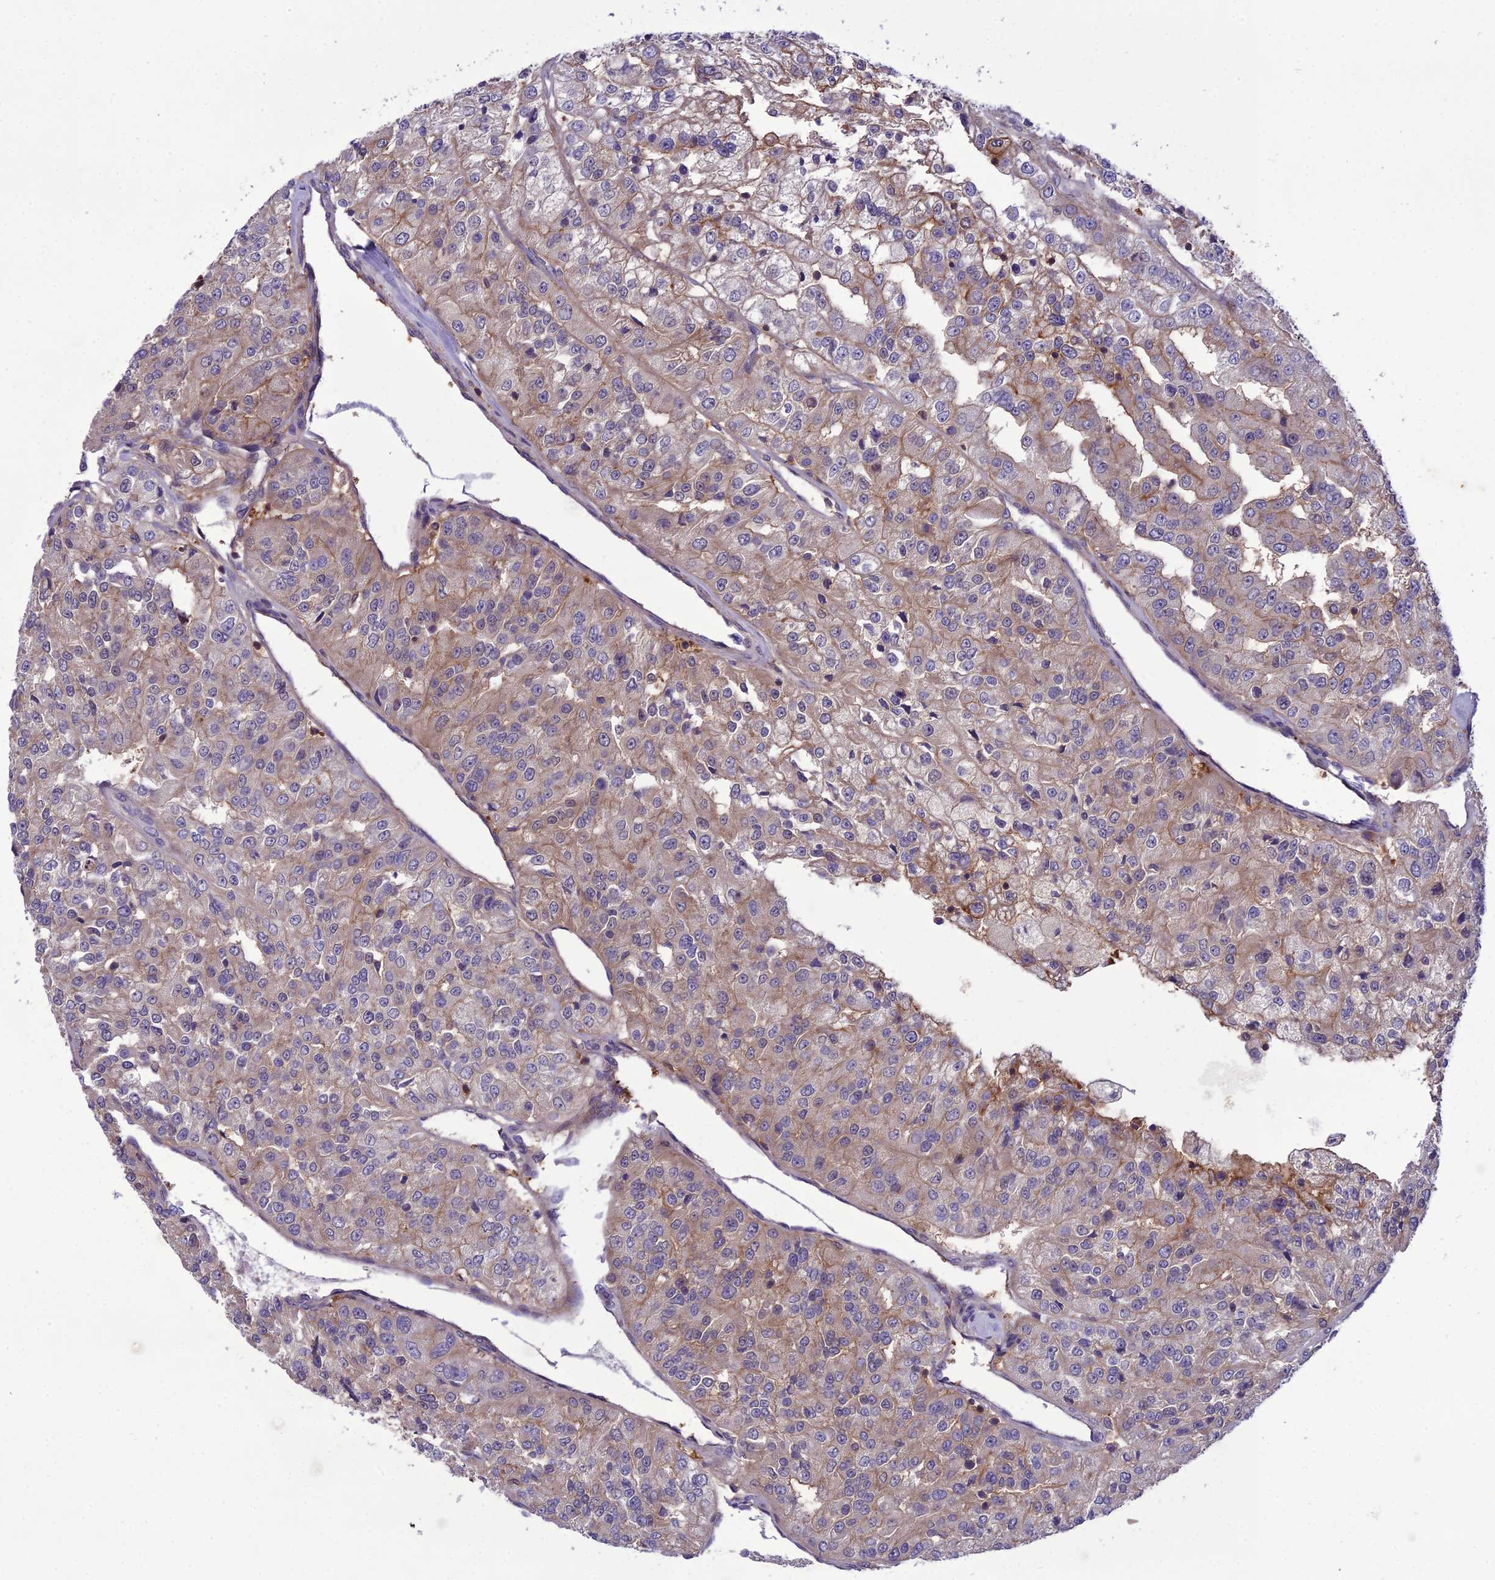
{"staining": {"intensity": "moderate", "quantity": "<25%", "location": "cytoplasmic/membranous"}, "tissue": "renal cancer", "cell_type": "Tumor cells", "image_type": "cancer", "snomed": [{"axis": "morphology", "description": "Adenocarcinoma, NOS"}, {"axis": "topography", "description": "Kidney"}], "caption": "This image exhibits immunohistochemistry staining of human adenocarcinoma (renal), with low moderate cytoplasmic/membranous staining in approximately <25% of tumor cells.", "gene": "GDF6", "patient": {"sex": "female", "age": 63}}